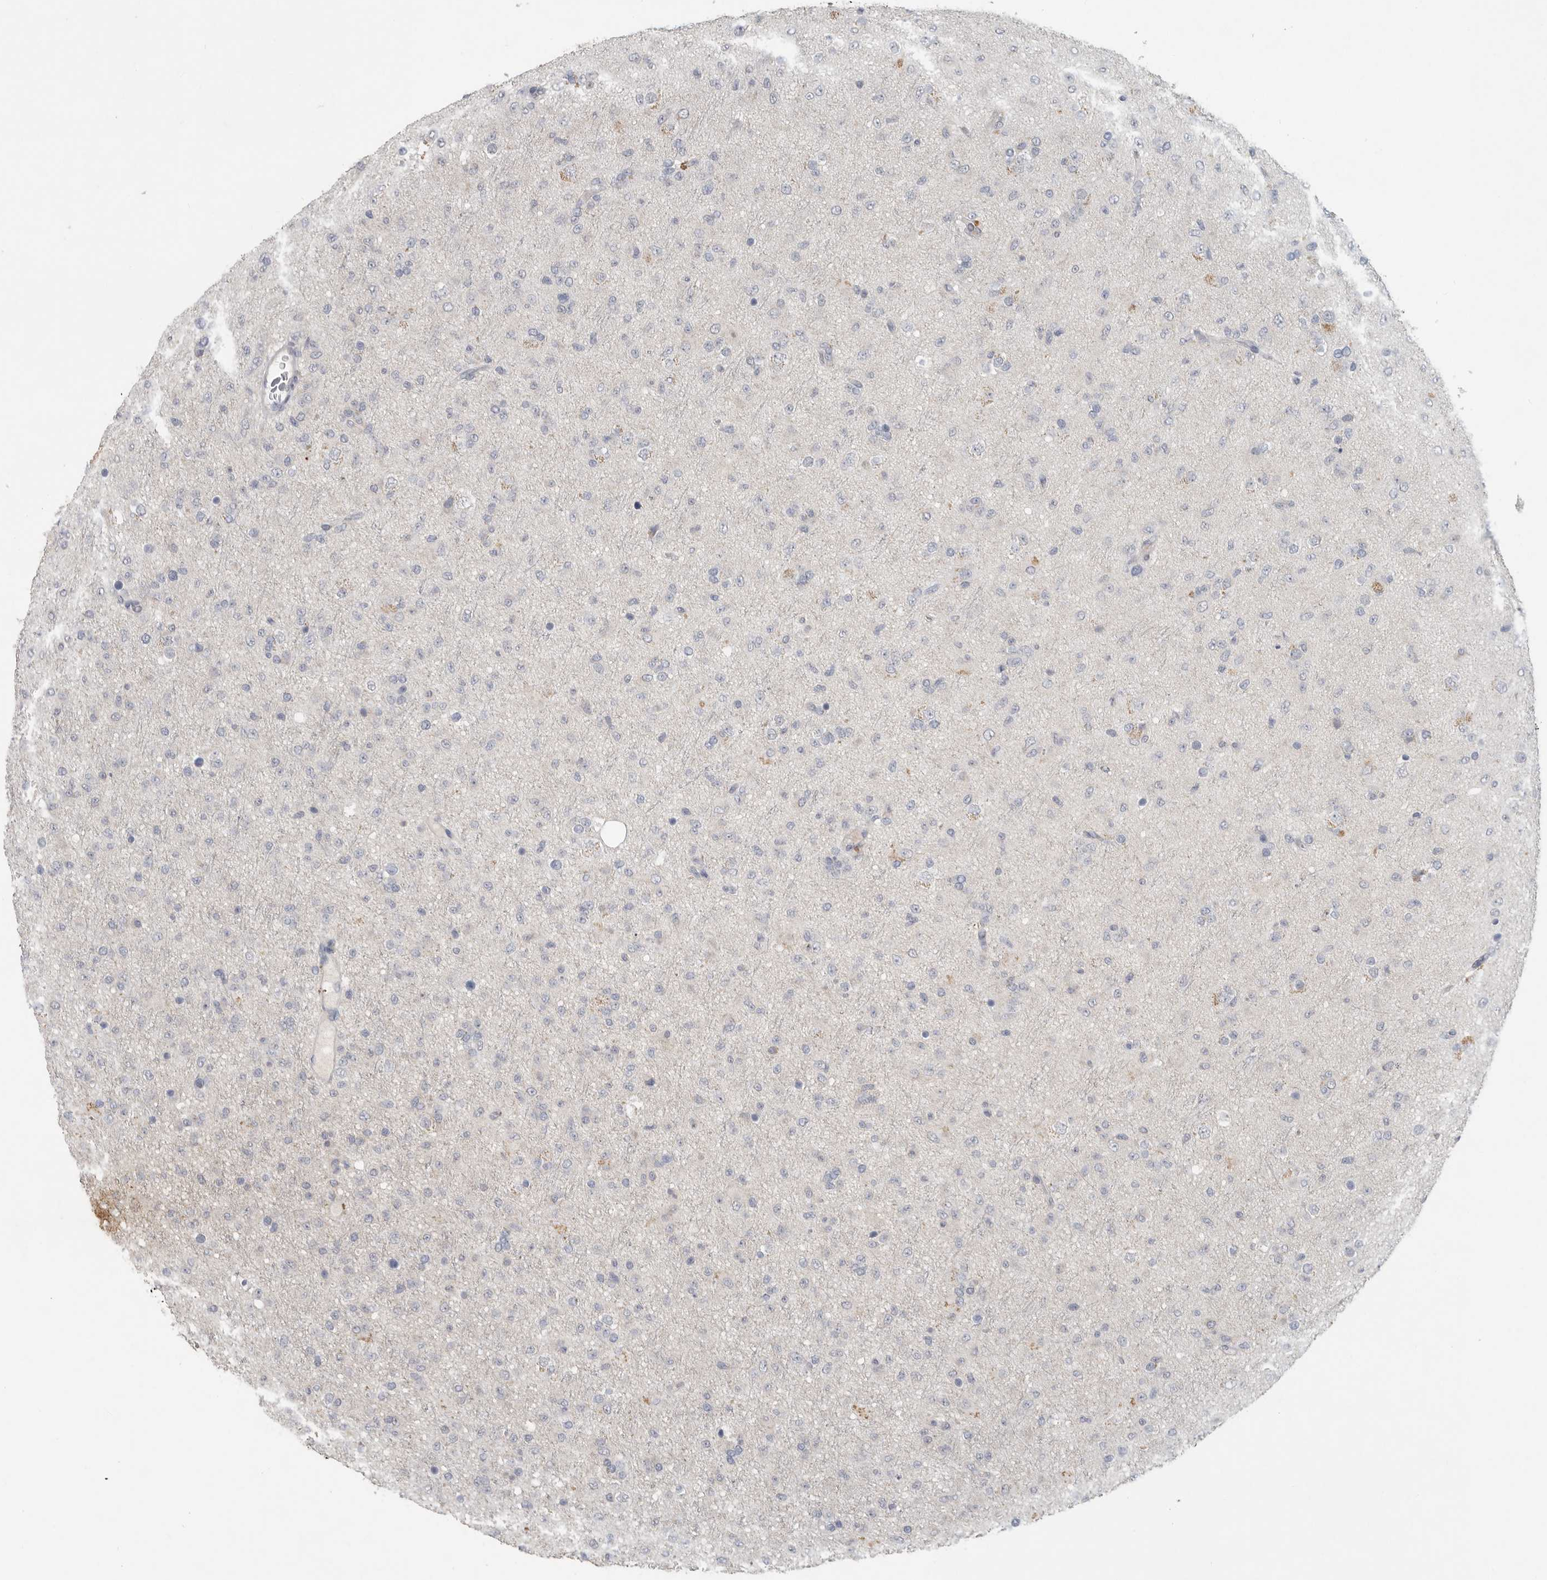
{"staining": {"intensity": "weak", "quantity": "<25%", "location": "cytoplasmic/membranous"}, "tissue": "glioma", "cell_type": "Tumor cells", "image_type": "cancer", "snomed": [{"axis": "morphology", "description": "Glioma, malignant, Low grade"}, {"axis": "topography", "description": "Brain"}], "caption": "An image of low-grade glioma (malignant) stained for a protein displays no brown staining in tumor cells. Nuclei are stained in blue.", "gene": "REG4", "patient": {"sex": "male", "age": 65}}